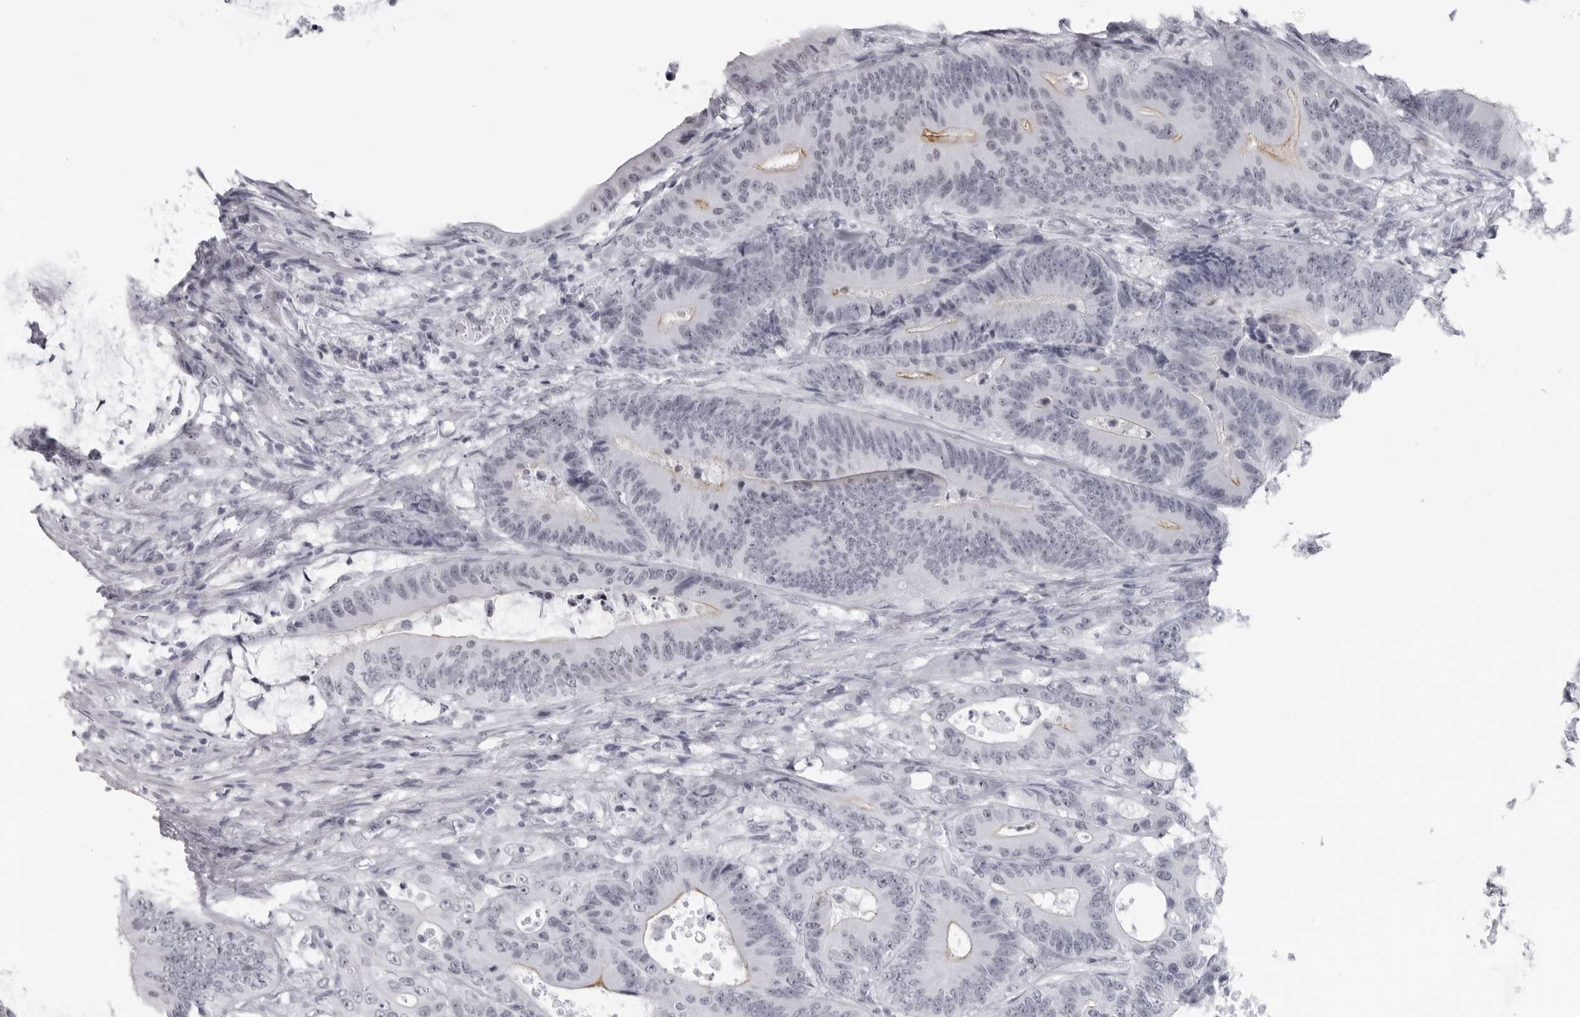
{"staining": {"intensity": "moderate", "quantity": "<25%", "location": "cytoplasmic/membranous"}, "tissue": "colorectal cancer", "cell_type": "Tumor cells", "image_type": "cancer", "snomed": [{"axis": "morphology", "description": "Adenocarcinoma, NOS"}, {"axis": "topography", "description": "Colon"}], "caption": "Adenocarcinoma (colorectal) tissue demonstrates moderate cytoplasmic/membranous positivity in approximately <25% of tumor cells The staining was performed using DAB (3,3'-diaminobenzidine), with brown indicating positive protein expression. Nuclei are stained blue with hematoxylin.", "gene": "ESPN", "patient": {"sex": "male", "age": 83}}